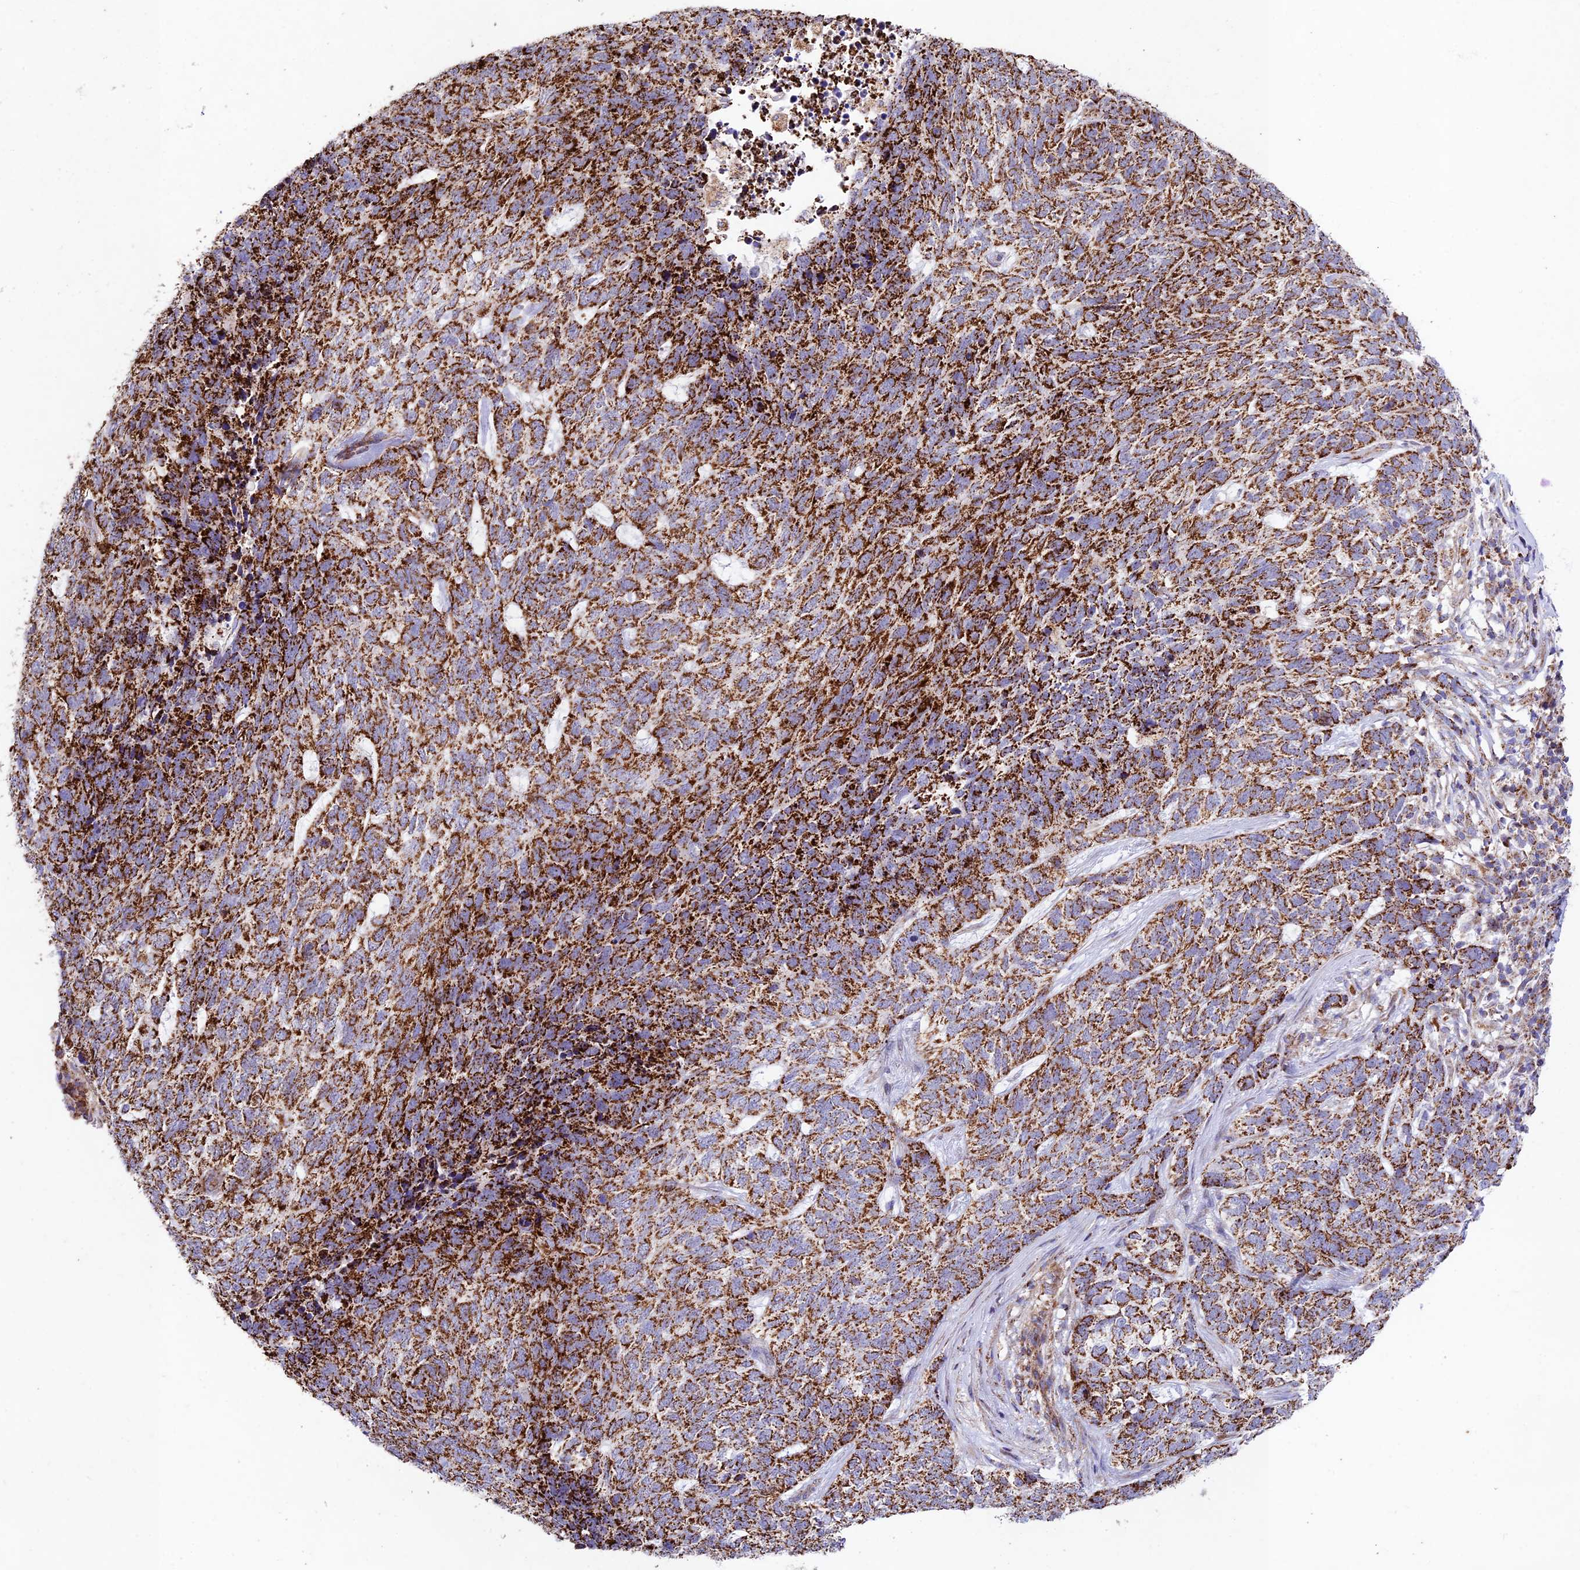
{"staining": {"intensity": "strong", "quantity": ">75%", "location": "cytoplasmic/membranous"}, "tissue": "skin cancer", "cell_type": "Tumor cells", "image_type": "cancer", "snomed": [{"axis": "morphology", "description": "Basal cell carcinoma"}, {"axis": "topography", "description": "Skin"}], "caption": "Brown immunohistochemical staining in basal cell carcinoma (skin) reveals strong cytoplasmic/membranous staining in approximately >75% of tumor cells.", "gene": "KHDC3L", "patient": {"sex": "female", "age": 65}}